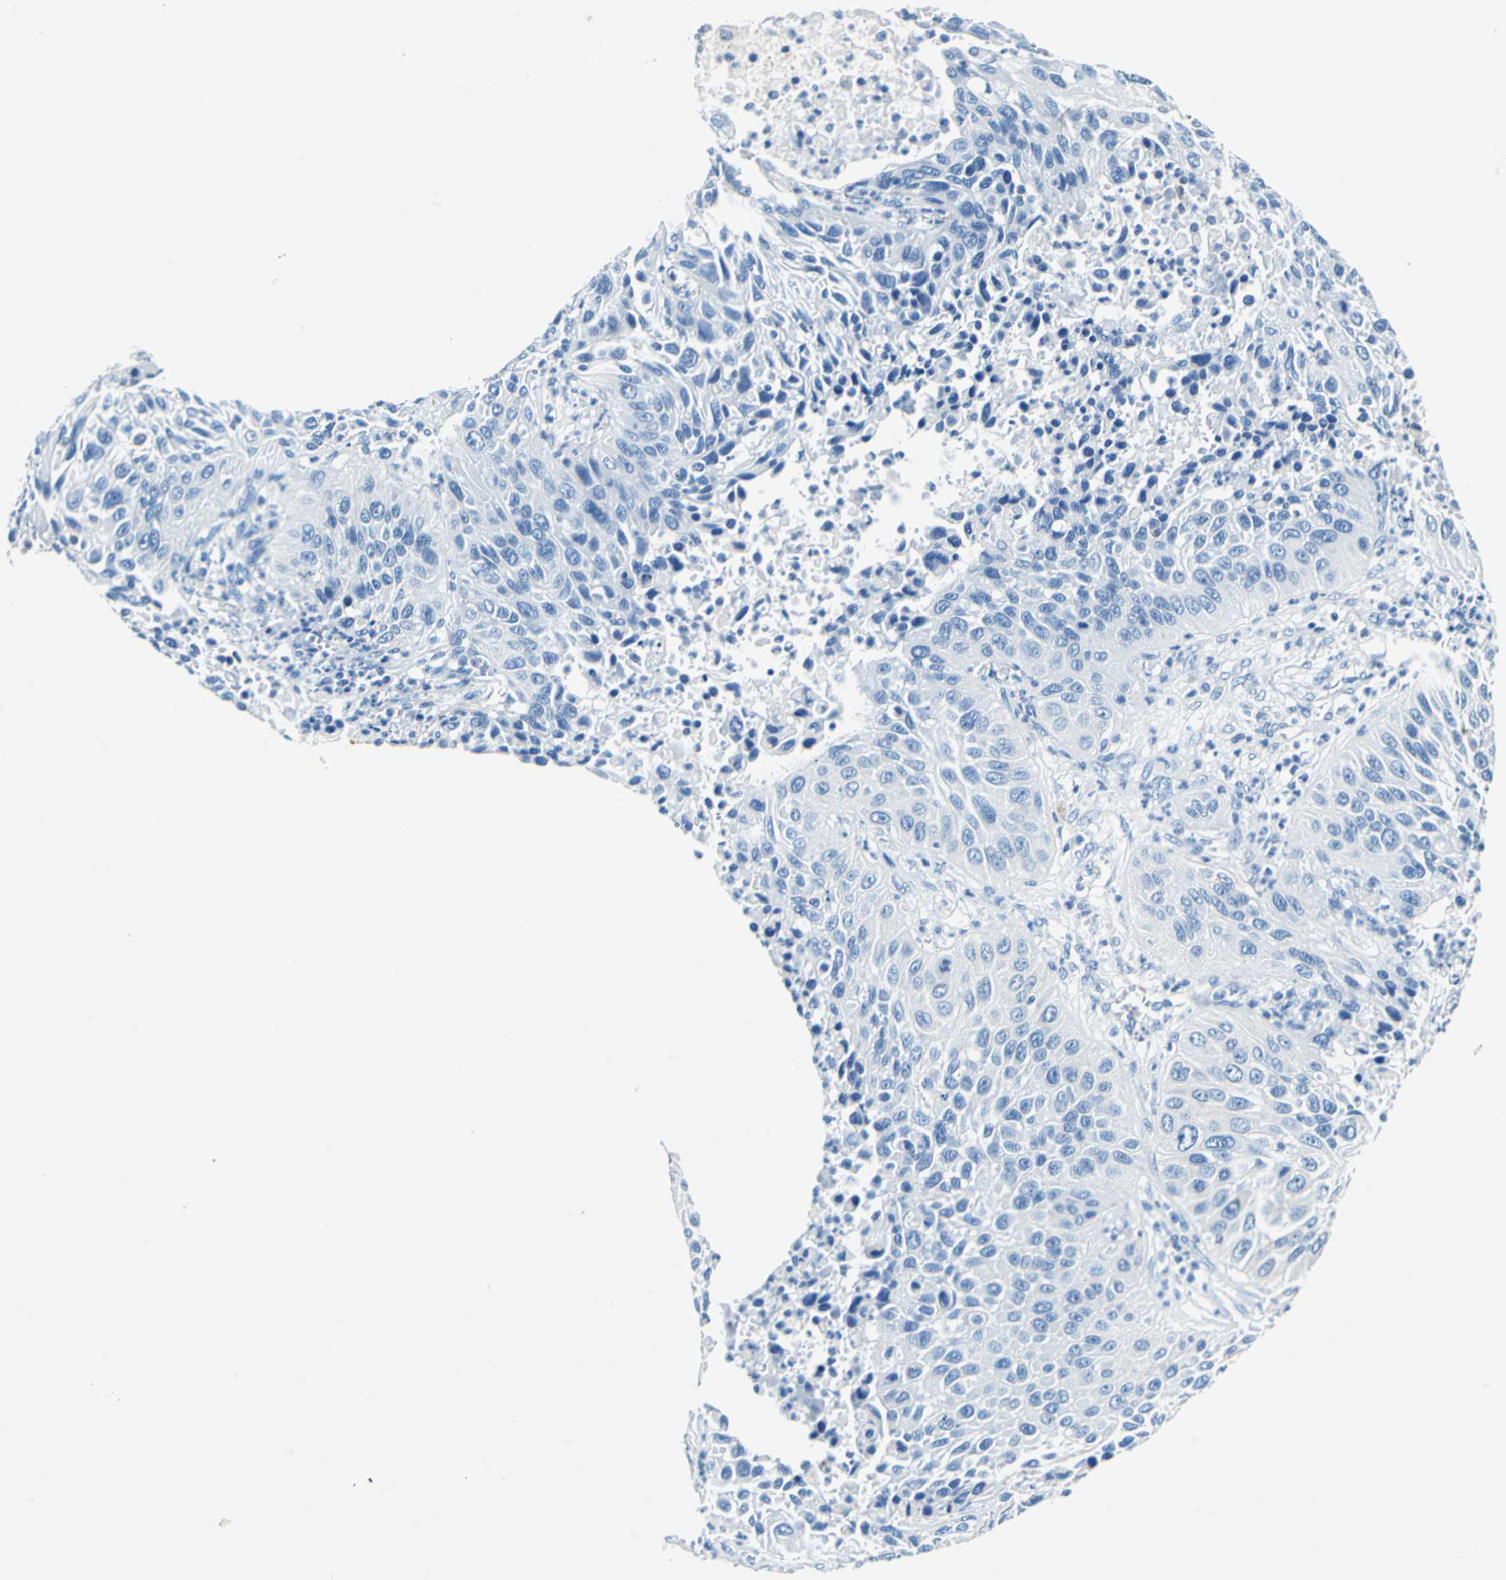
{"staining": {"intensity": "negative", "quantity": "none", "location": "none"}, "tissue": "lung cancer", "cell_type": "Tumor cells", "image_type": "cancer", "snomed": [{"axis": "morphology", "description": "Squamous cell carcinoma, NOS"}, {"axis": "topography", "description": "Lung"}], "caption": "Lung cancer (squamous cell carcinoma) was stained to show a protein in brown. There is no significant staining in tumor cells.", "gene": "TEX264", "patient": {"sex": "female", "age": 76}}